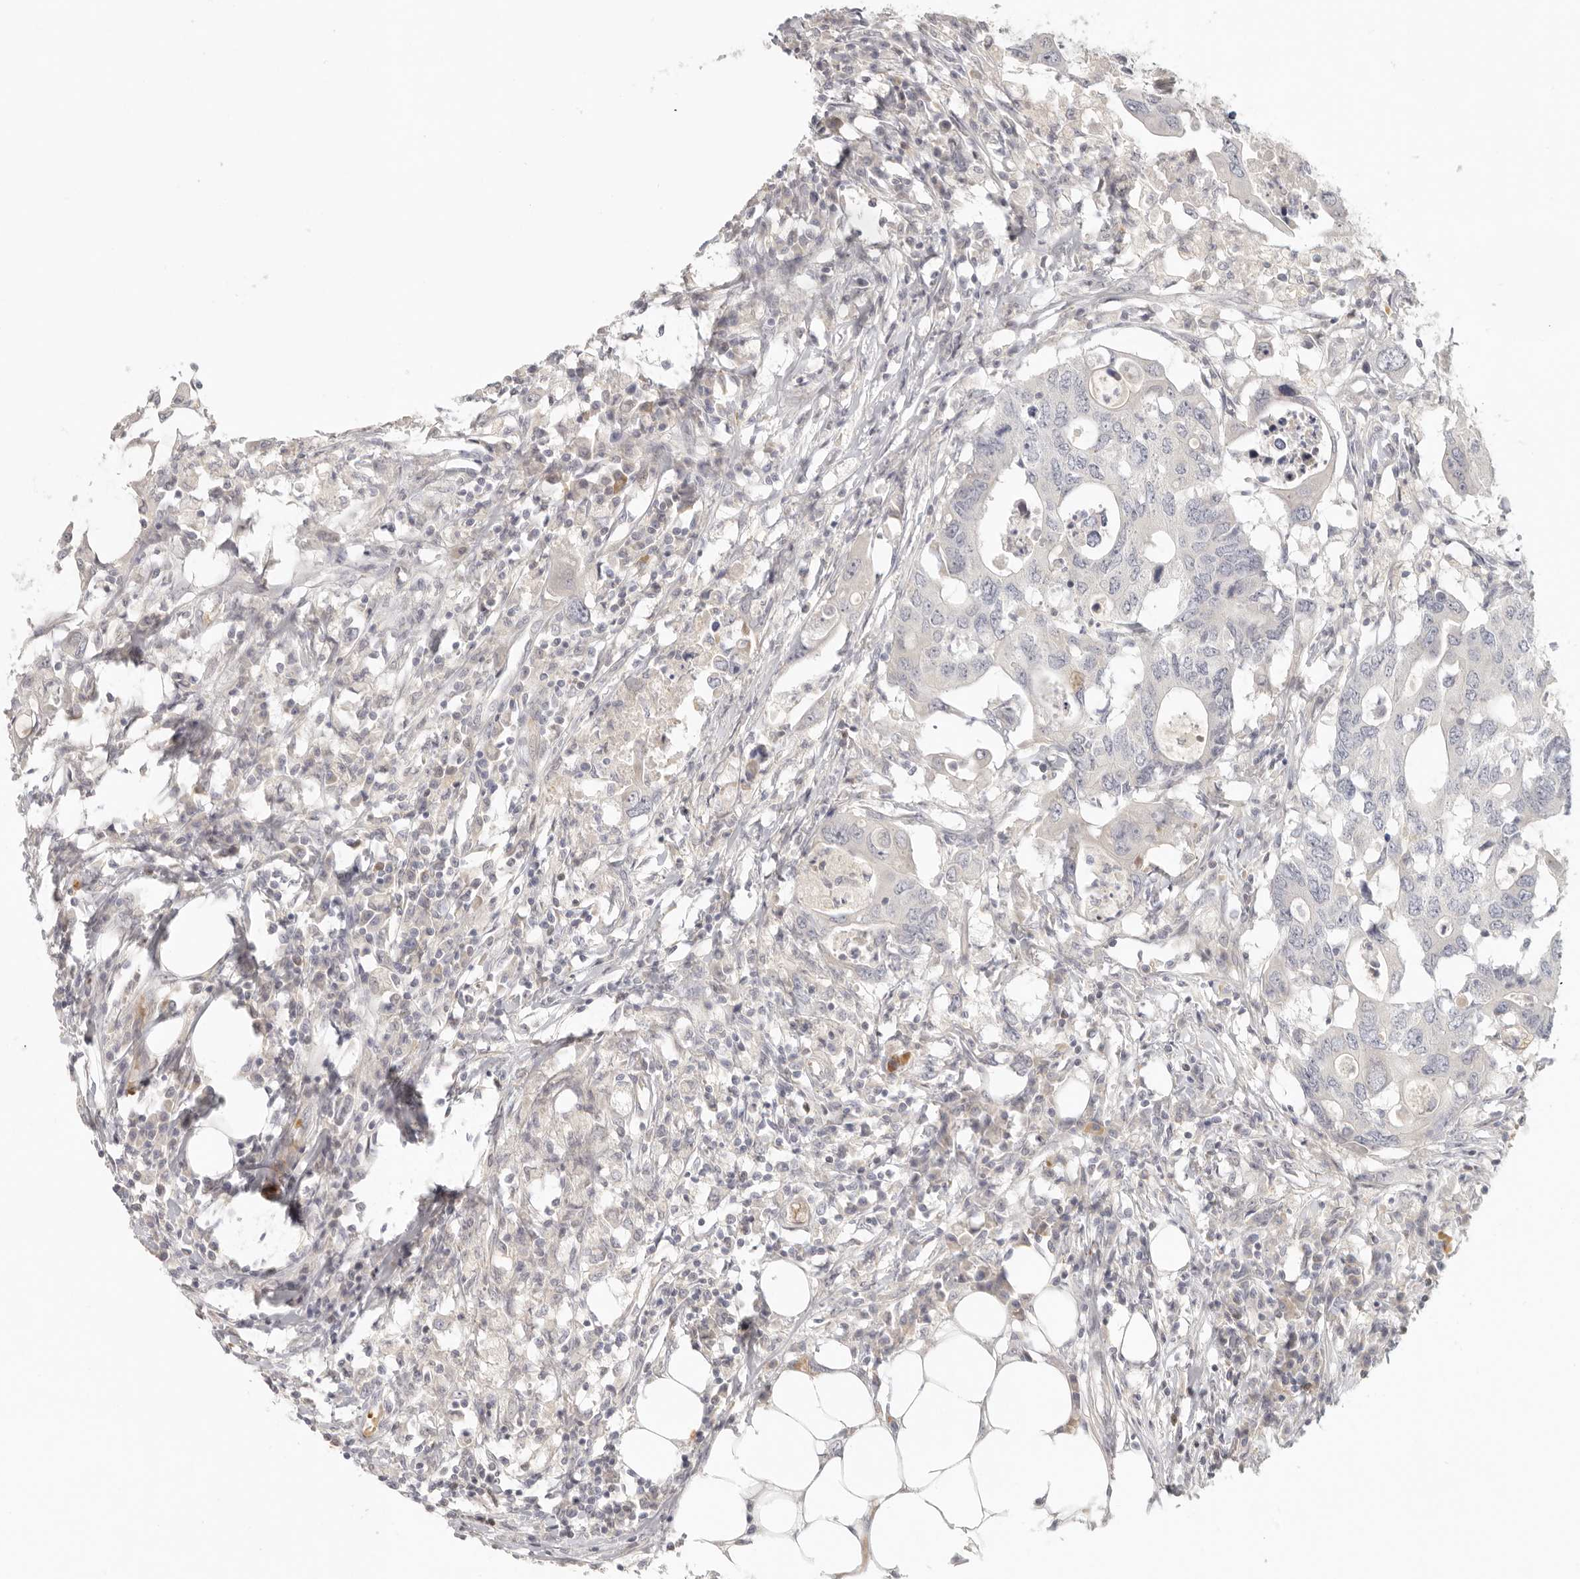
{"staining": {"intensity": "negative", "quantity": "none", "location": "none"}, "tissue": "colorectal cancer", "cell_type": "Tumor cells", "image_type": "cancer", "snomed": [{"axis": "morphology", "description": "Adenocarcinoma, NOS"}, {"axis": "topography", "description": "Colon"}], "caption": "Colorectal cancer stained for a protein using immunohistochemistry (IHC) shows no expression tumor cells.", "gene": "AHDC1", "patient": {"sex": "male", "age": 71}}